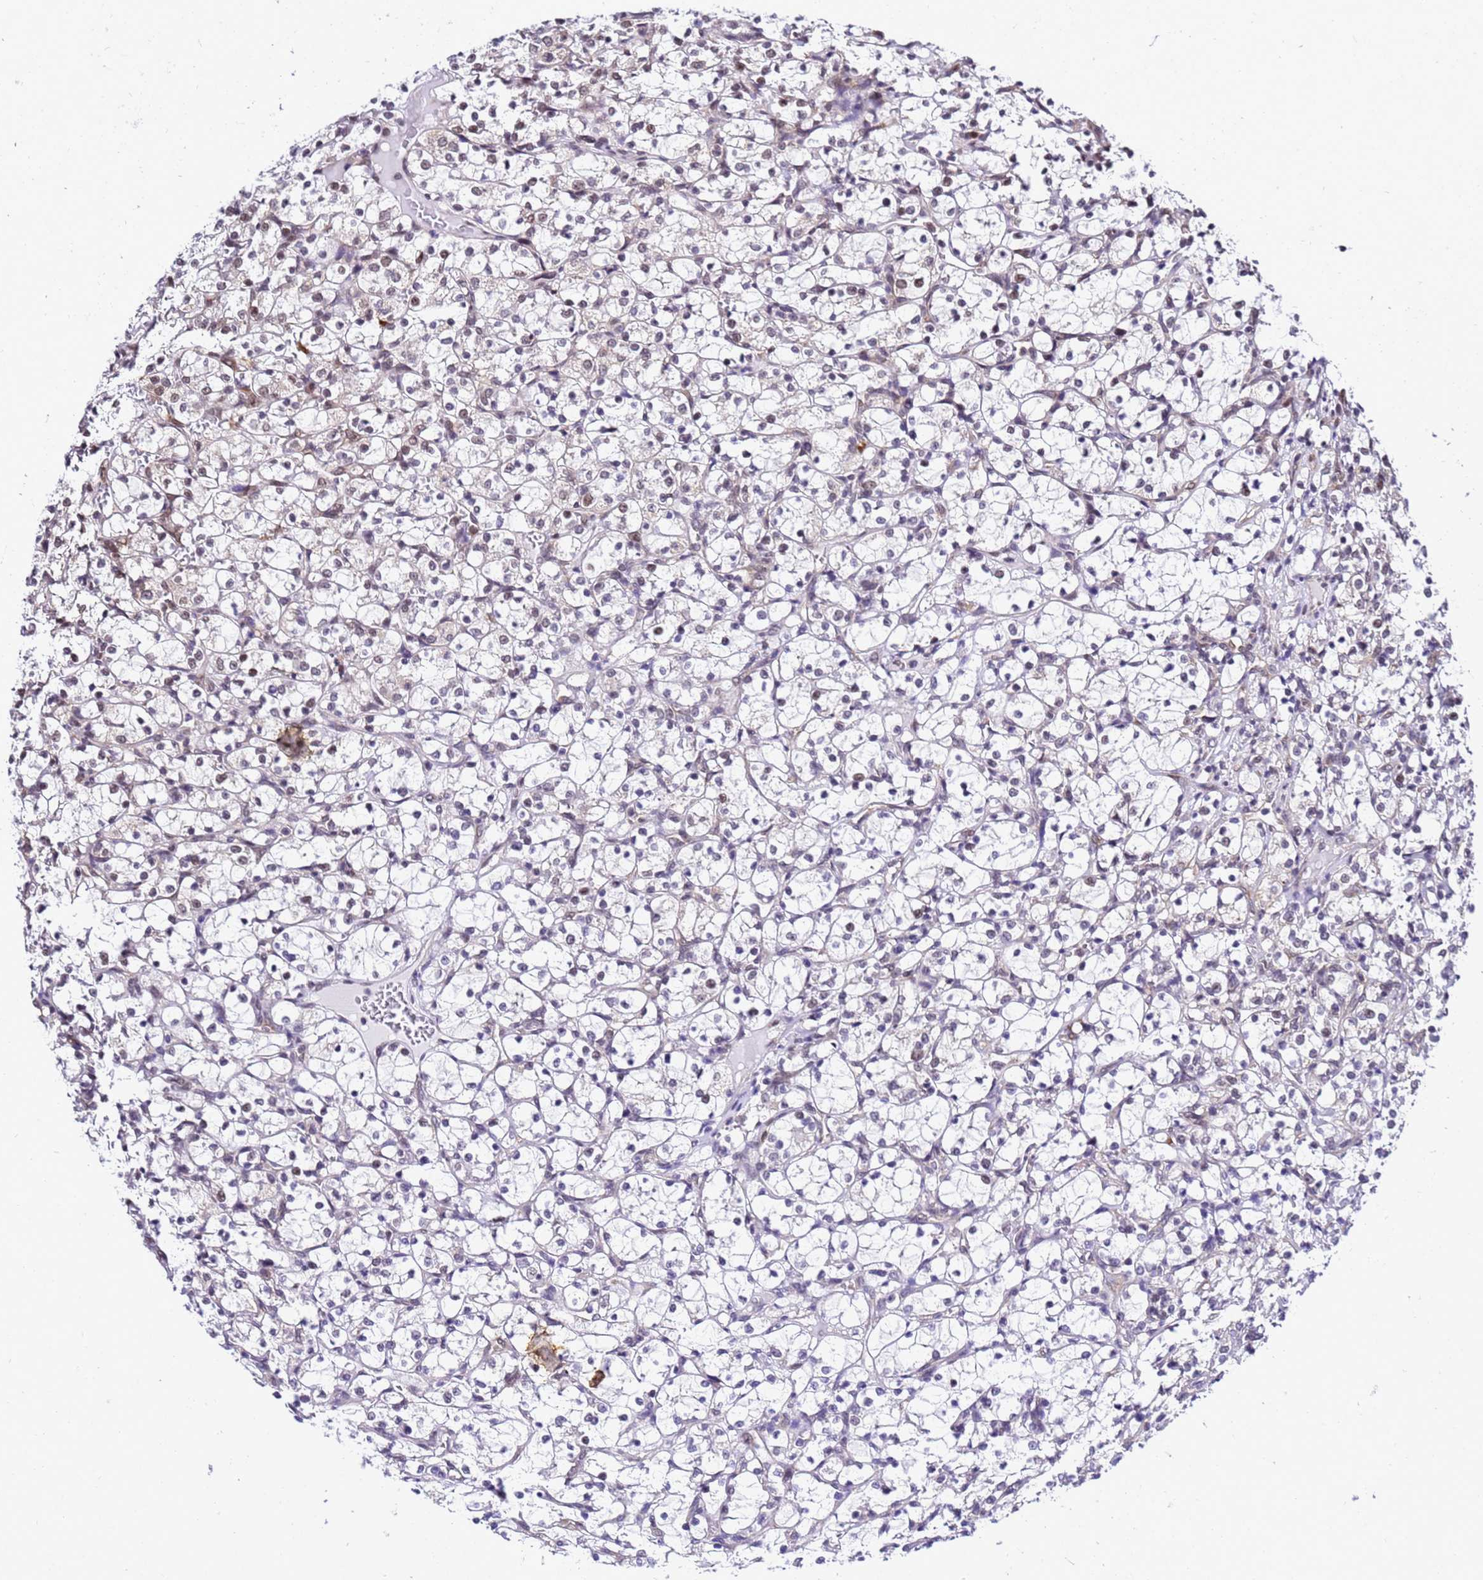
{"staining": {"intensity": "negative", "quantity": "none", "location": "none"}, "tissue": "renal cancer", "cell_type": "Tumor cells", "image_type": "cancer", "snomed": [{"axis": "morphology", "description": "Adenocarcinoma, NOS"}, {"axis": "topography", "description": "Kidney"}], "caption": "Immunohistochemistry micrograph of neoplastic tissue: renal cancer (adenocarcinoma) stained with DAB (3,3'-diaminobenzidine) exhibits no significant protein staining in tumor cells. (Stains: DAB (3,3'-diaminobenzidine) immunohistochemistry (IHC) with hematoxylin counter stain, Microscopy: brightfield microscopy at high magnification).", "gene": "SMN1", "patient": {"sex": "female", "age": 69}}